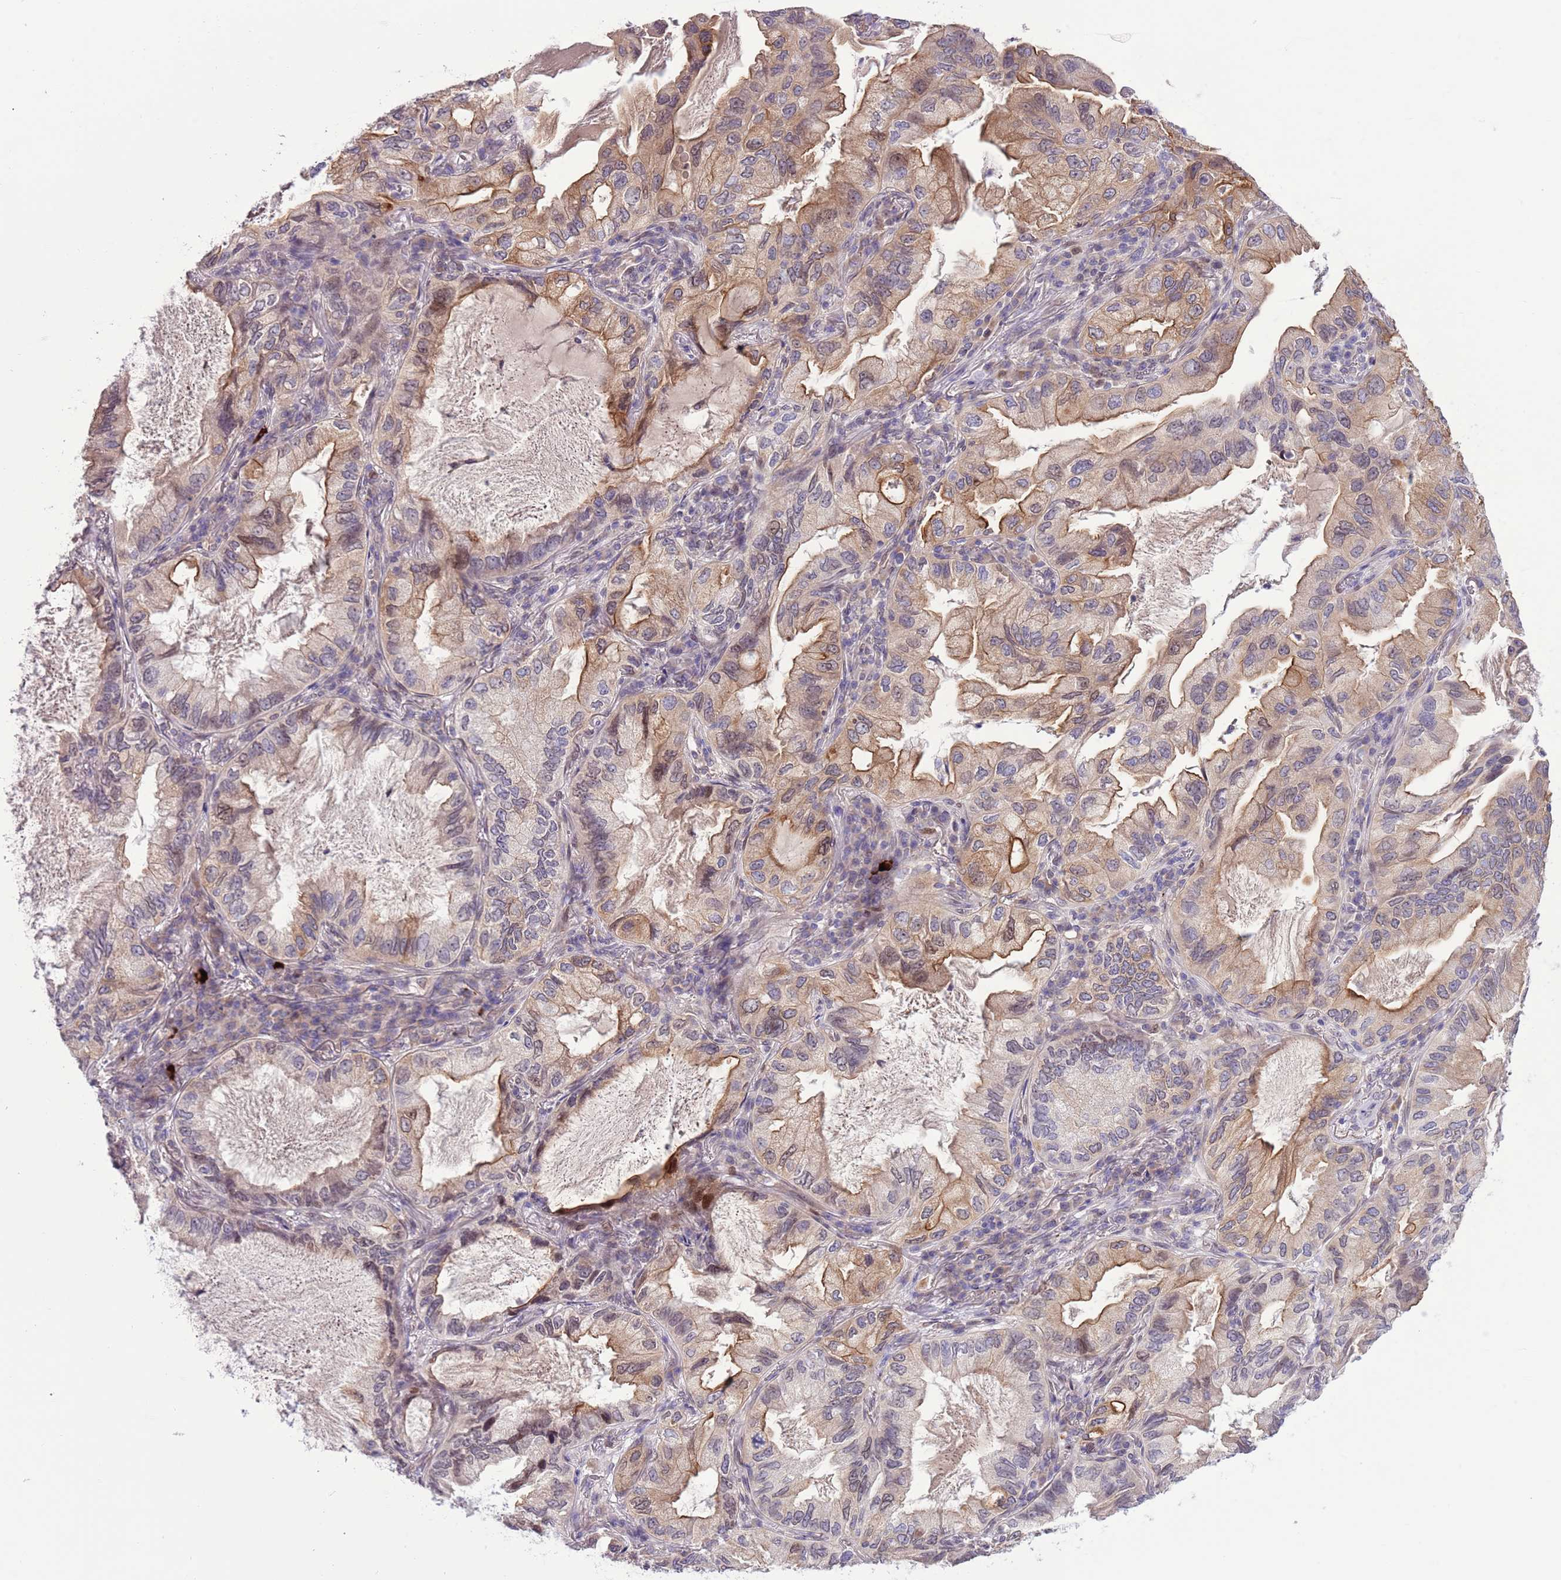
{"staining": {"intensity": "moderate", "quantity": "25%-75%", "location": "cytoplasmic/membranous,nuclear"}, "tissue": "lung cancer", "cell_type": "Tumor cells", "image_type": "cancer", "snomed": [{"axis": "morphology", "description": "Adenocarcinoma, NOS"}, {"axis": "topography", "description": "Lung"}], "caption": "Immunohistochemistry micrograph of lung cancer stained for a protein (brown), which displays medium levels of moderate cytoplasmic/membranous and nuclear staining in approximately 25%-75% of tumor cells.", "gene": "CCND2", "patient": {"sex": "female", "age": 69}}